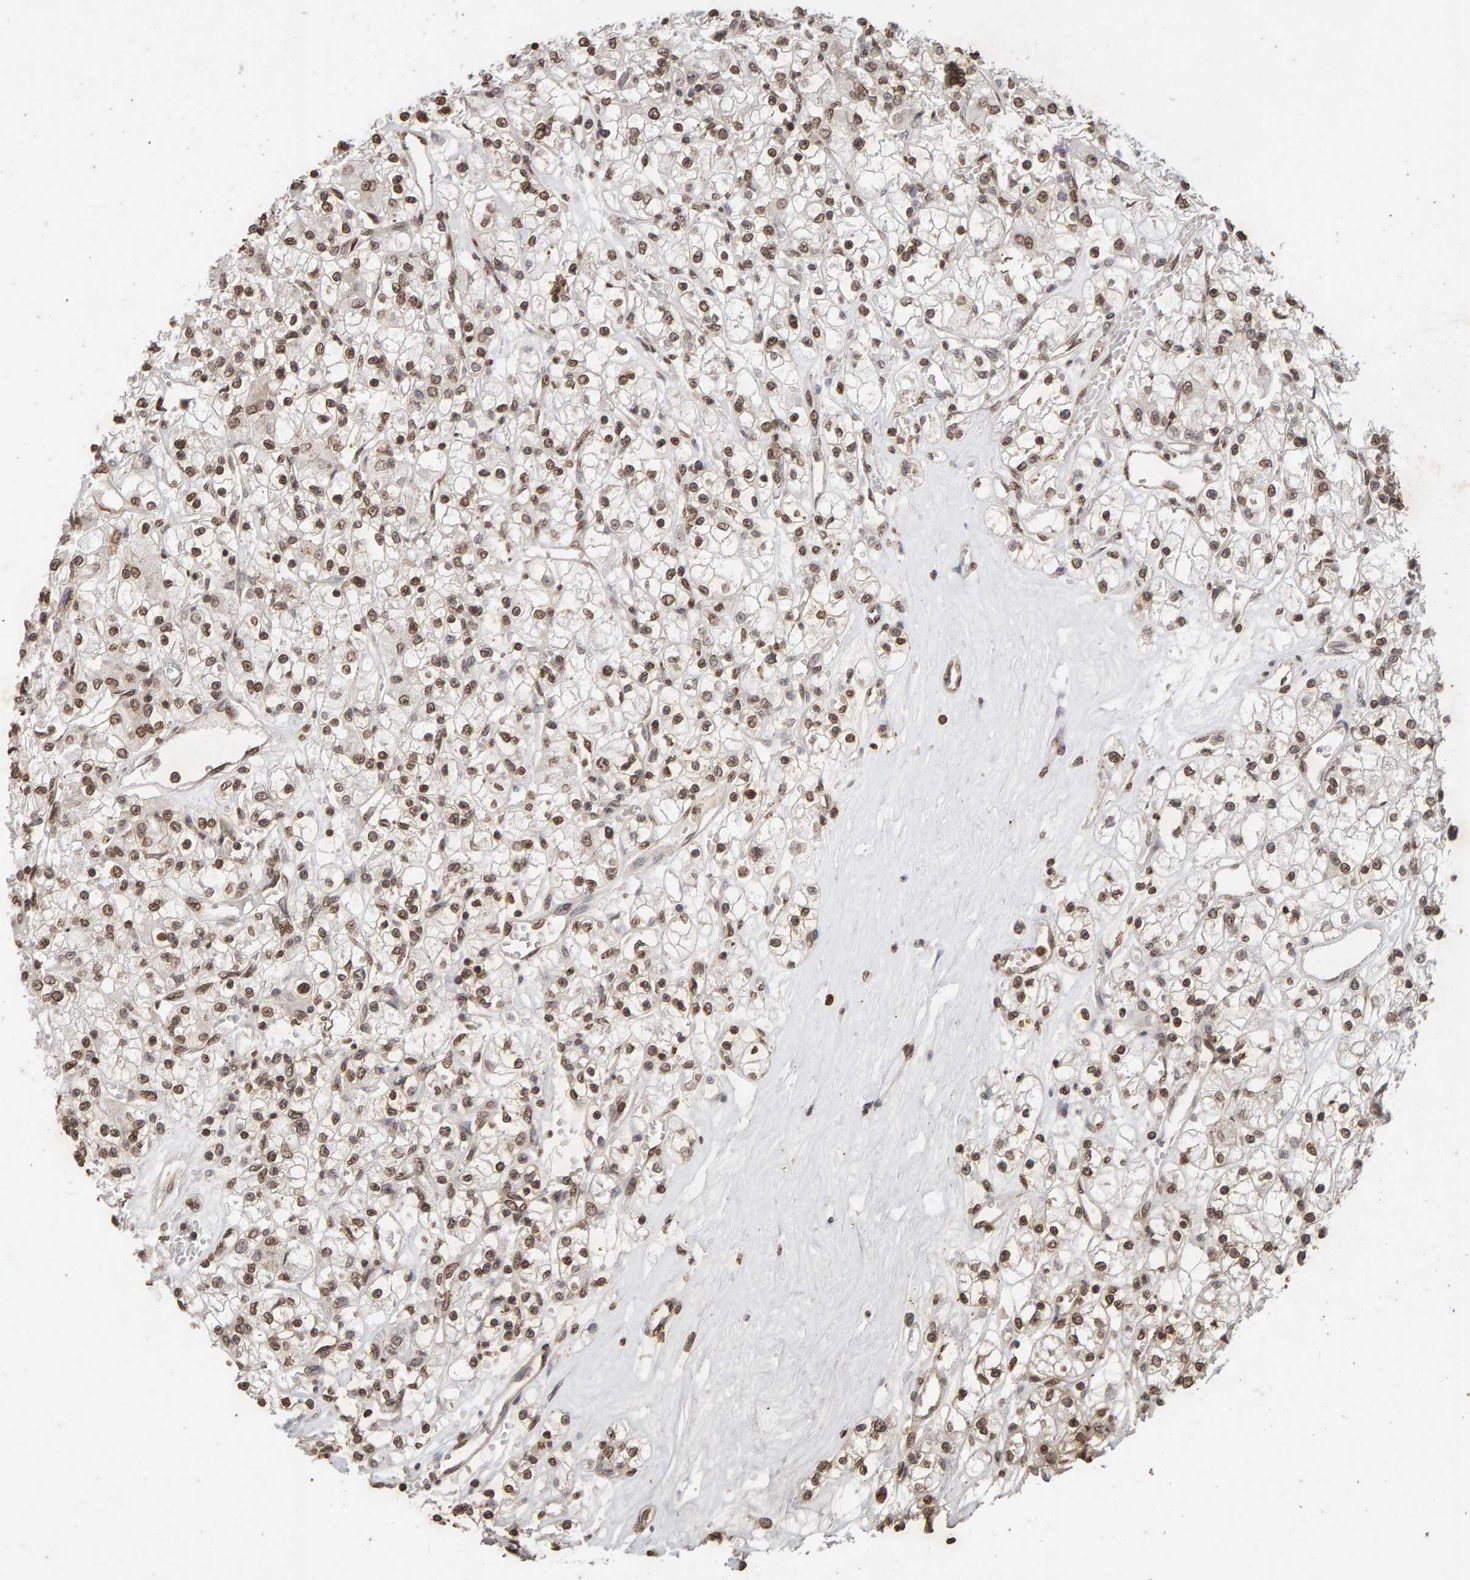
{"staining": {"intensity": "moderate", "quantity": ">75%", "location": "nuclear"}, "tissue": "renal cancer", "cell_type": "Tumor cells", "image_type": "cancer", "snomed": [{"axis": "morphology", "description": "Adenocarcinoma, NOS"}, {"axis": "topography", "description": "Kidney"}], "caption": "This image reveals adenocarcinoma (renal) stained with IHC to label a protein in brown. The nuclear of tumor cells show moderate positivity for the protein. Nuclei are counter-stained blue.", "gene": "DNAJB5", "patient": {"sex": "female", "age": 59}}